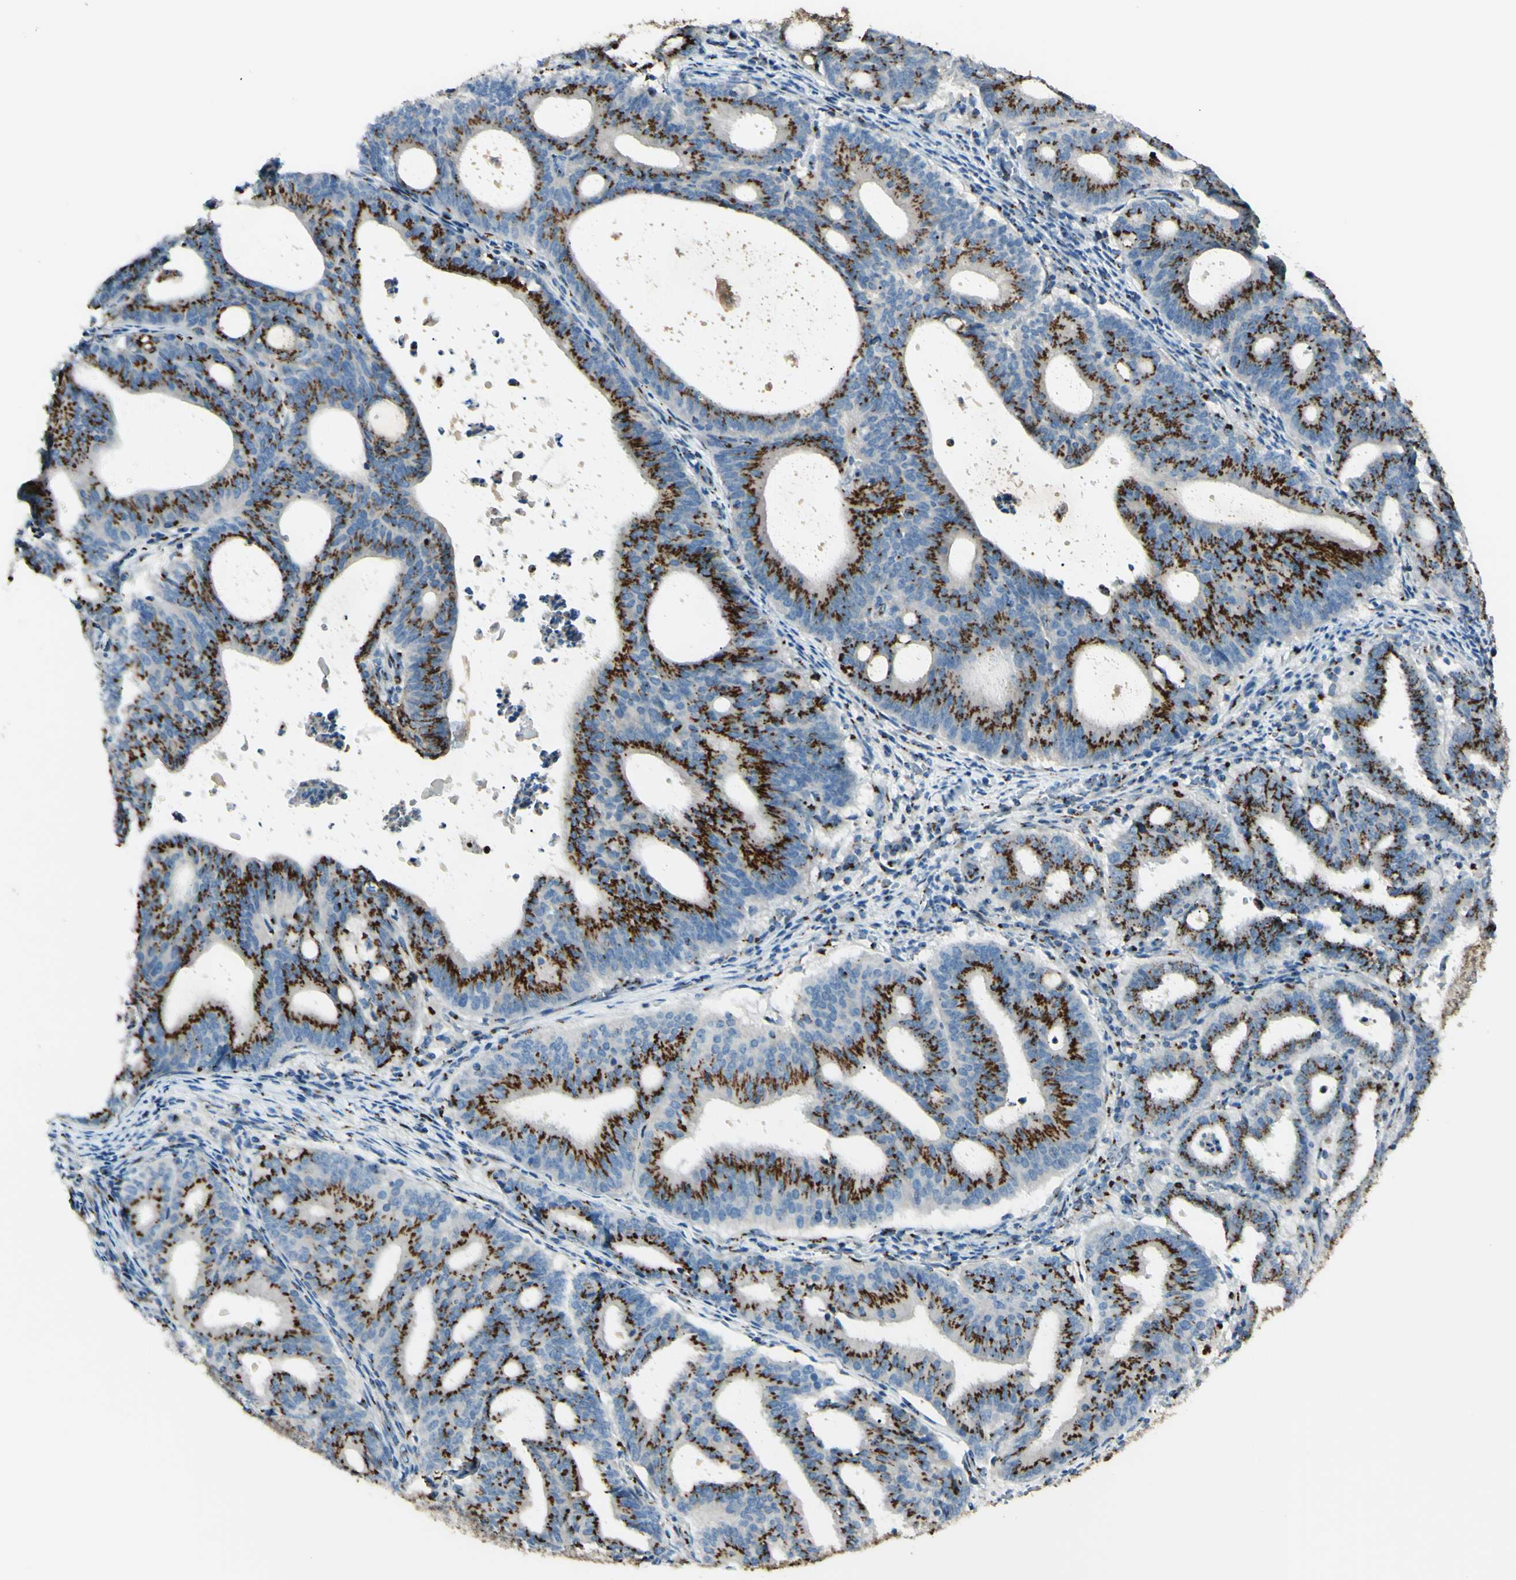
{"staining": {"intensity": "strong", "quantity": ">75%", "location": "cytoplasmic/membranous"}, "tissue": "endometrial cancer", "cell_type": "Tumor cells", "image_type": "cancer", "snomed": [{"axis": "morphology", "description": "Adenocarcinoma, NOS"}, {"axis": "topography", "description": "Uterus"}], "caption": "IHC staining of endometrial adenocarcinoma, which reveals high levels of strong cytoplasmic/membranous staining in approximately >75% of tumor cells indicating strong cytoplasmic/membranous protein expression. The staining was performed using DAB (brown) for protein detection and nuclei were counterstained in hematoxylin (blue).", "gene": "B4GALT1", "patient": {"sex": "female", "age": 83}}